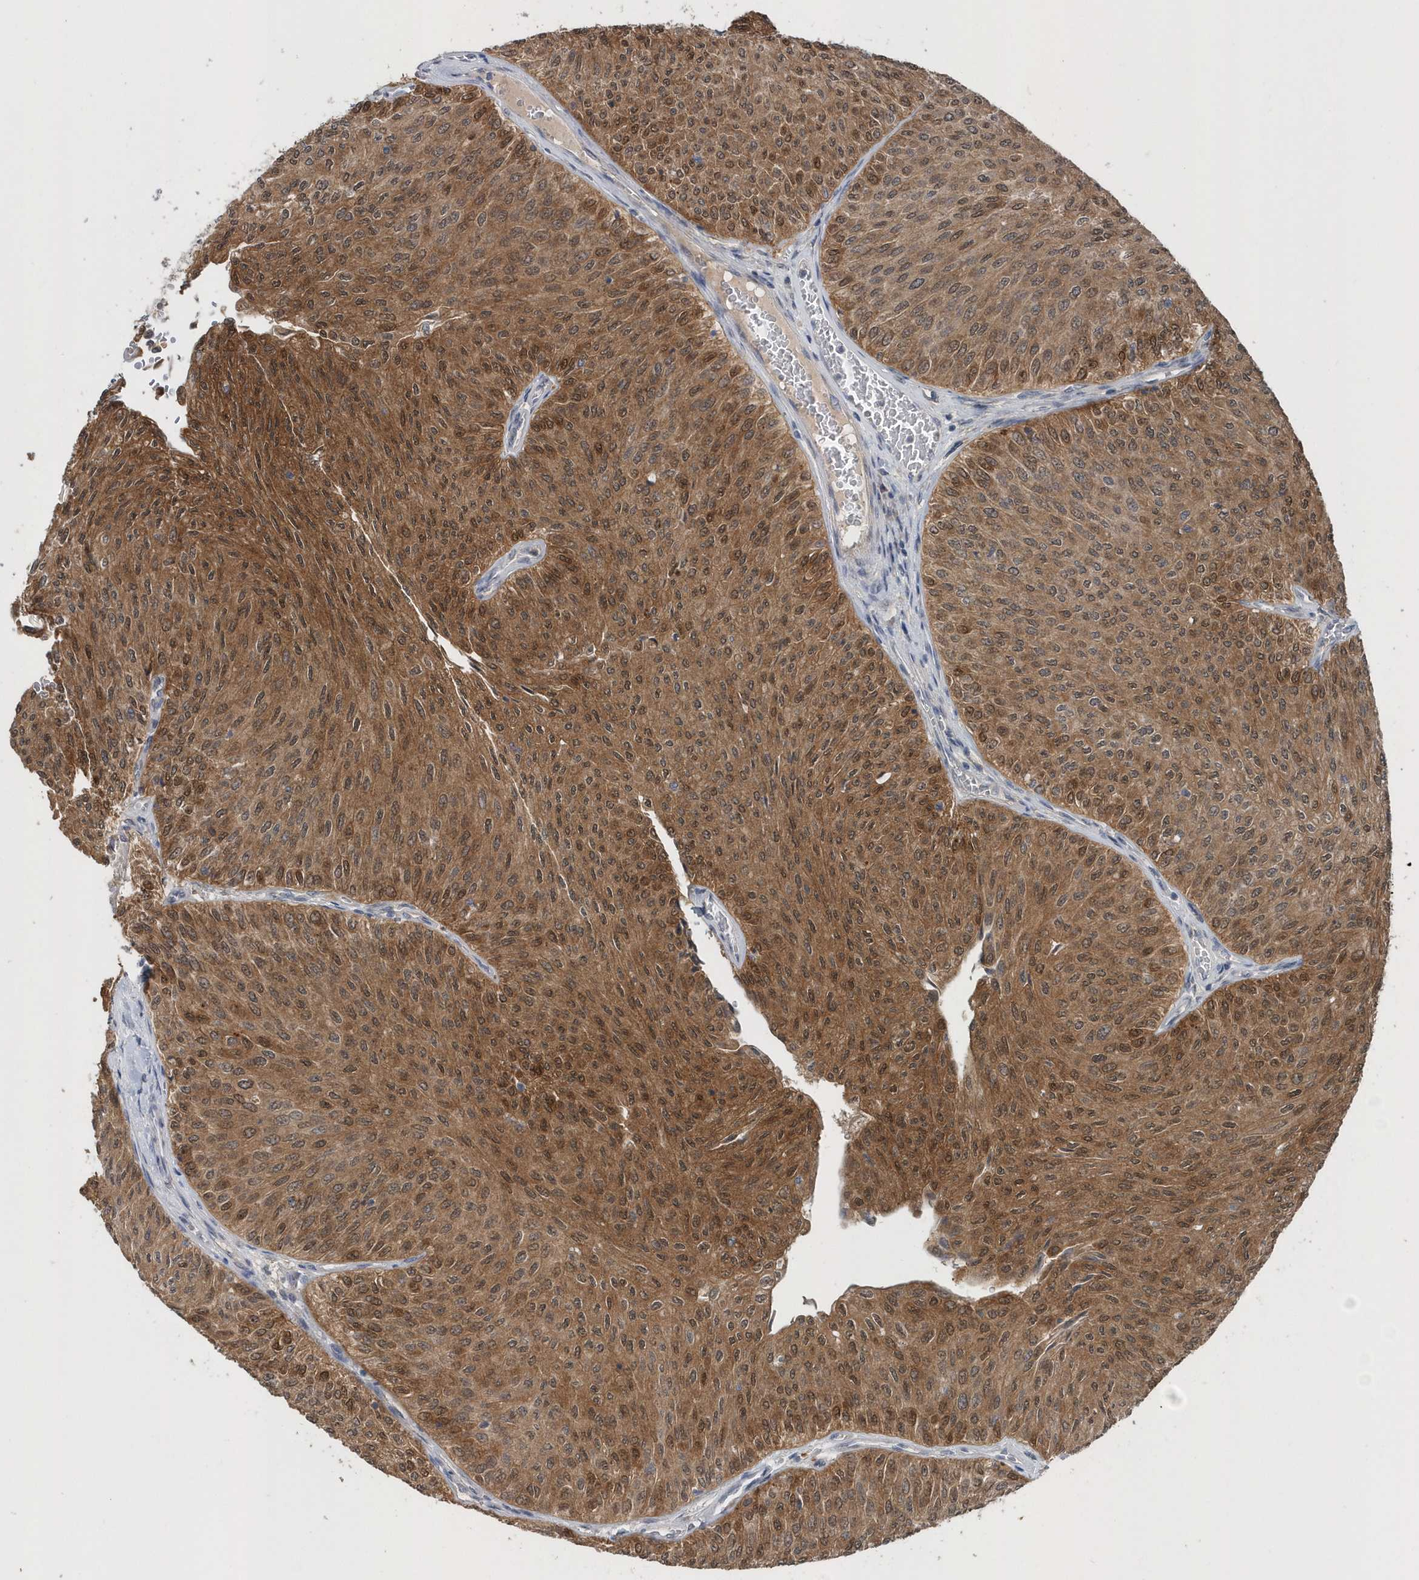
{"staining": {"intensity": "strong", "quantity": ">75%", "location": "cytoplasmic/membranous,nuclear"}, "tissue": "urothelial cancer", "cell_type": "Tumor cells", "image_type": "cancer", "snomed": [{"axis": "morphology", "description": "Urothelial carcinoma, Low grade"}, {"axis": "topography", "description": "Urinary bladder"}], "caption": "Approximately >75% of tumor cells in urothelial cancer display strong cytoplasmic/membranous and nuclear protein positivity as visualized by brown immunohistochemical staining.", "gene": "PFN2", "patient": {"sex": "male", "age": 78}}